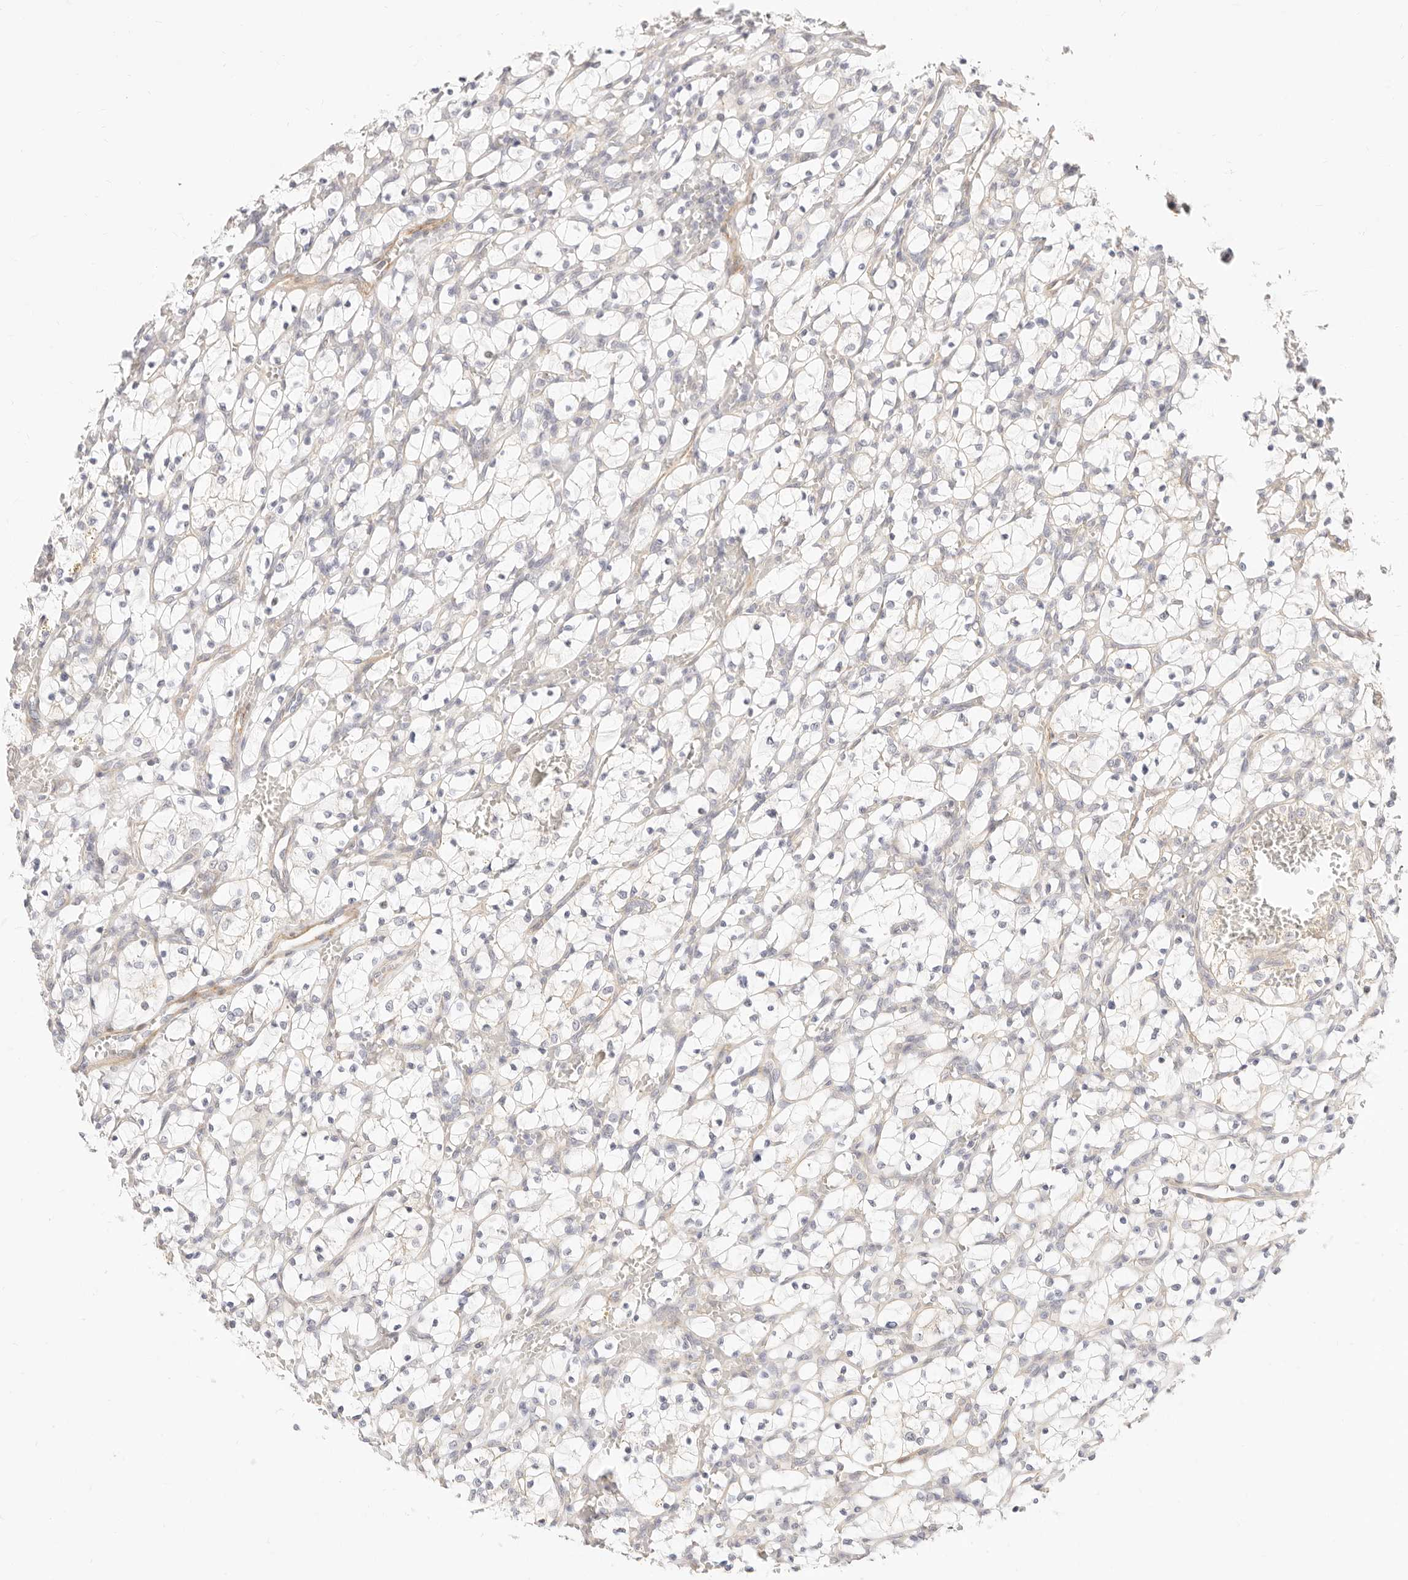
{"staining": {"intensity": "negative", "quantity": "none", "location": "none"}, "tissue": "renal cancer", "cell_type": "Tumor cells", "image_type": "cancer", "snomed": [{"axis": "morphology", "description": "Adenocarcinoma, NOS"}, {"axis": "topography", "description": "Kidney"}], "caption": "A photomicrograph of human renal adenocarcinoma is negative for staining in tumor cells.", "gene": "UBXN10", "patient": {"sex": "female", "age": 69}}